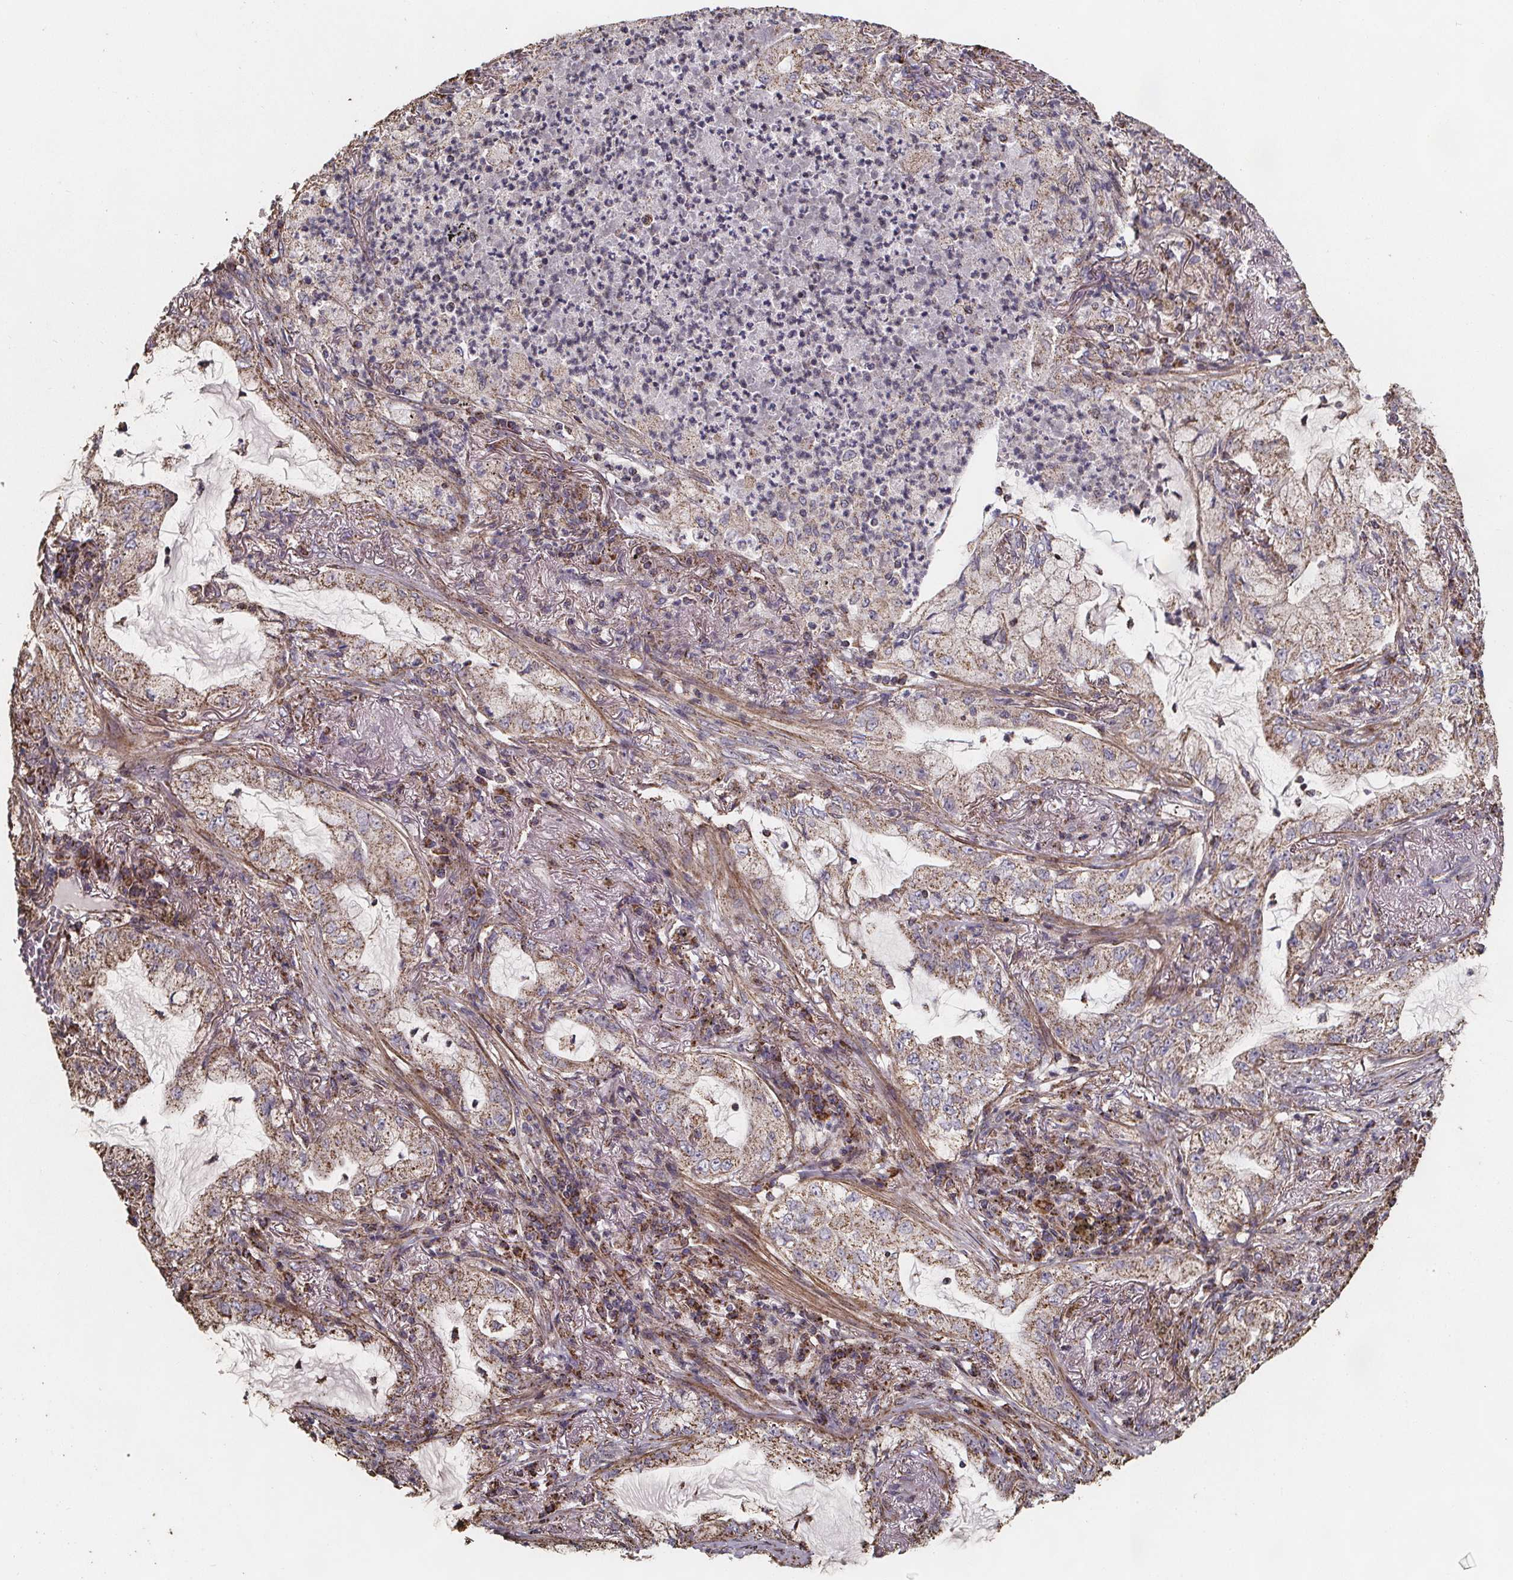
{"staining": {"intensity": "weak", "quantity": ">75%", "location": "cytoplasmic/membranous"}, "tissue": "lung cancer", "cell_type": "Tumor cells", "image_type": "cancer", "snomed": [{"axis": "morphology", "description": "Adenocarcinoma, NOS"}, {"axis": "topography", "description": "Lung"}], "caption": "Adenocarcinoma (lung) was stained to show a protein in brown. There is low levels of weak cytoplasmic/membranous expression in about >75% of tumor cells.", "gene": "SLC35D2", "patient": {"sex": "female", "age": 73}}